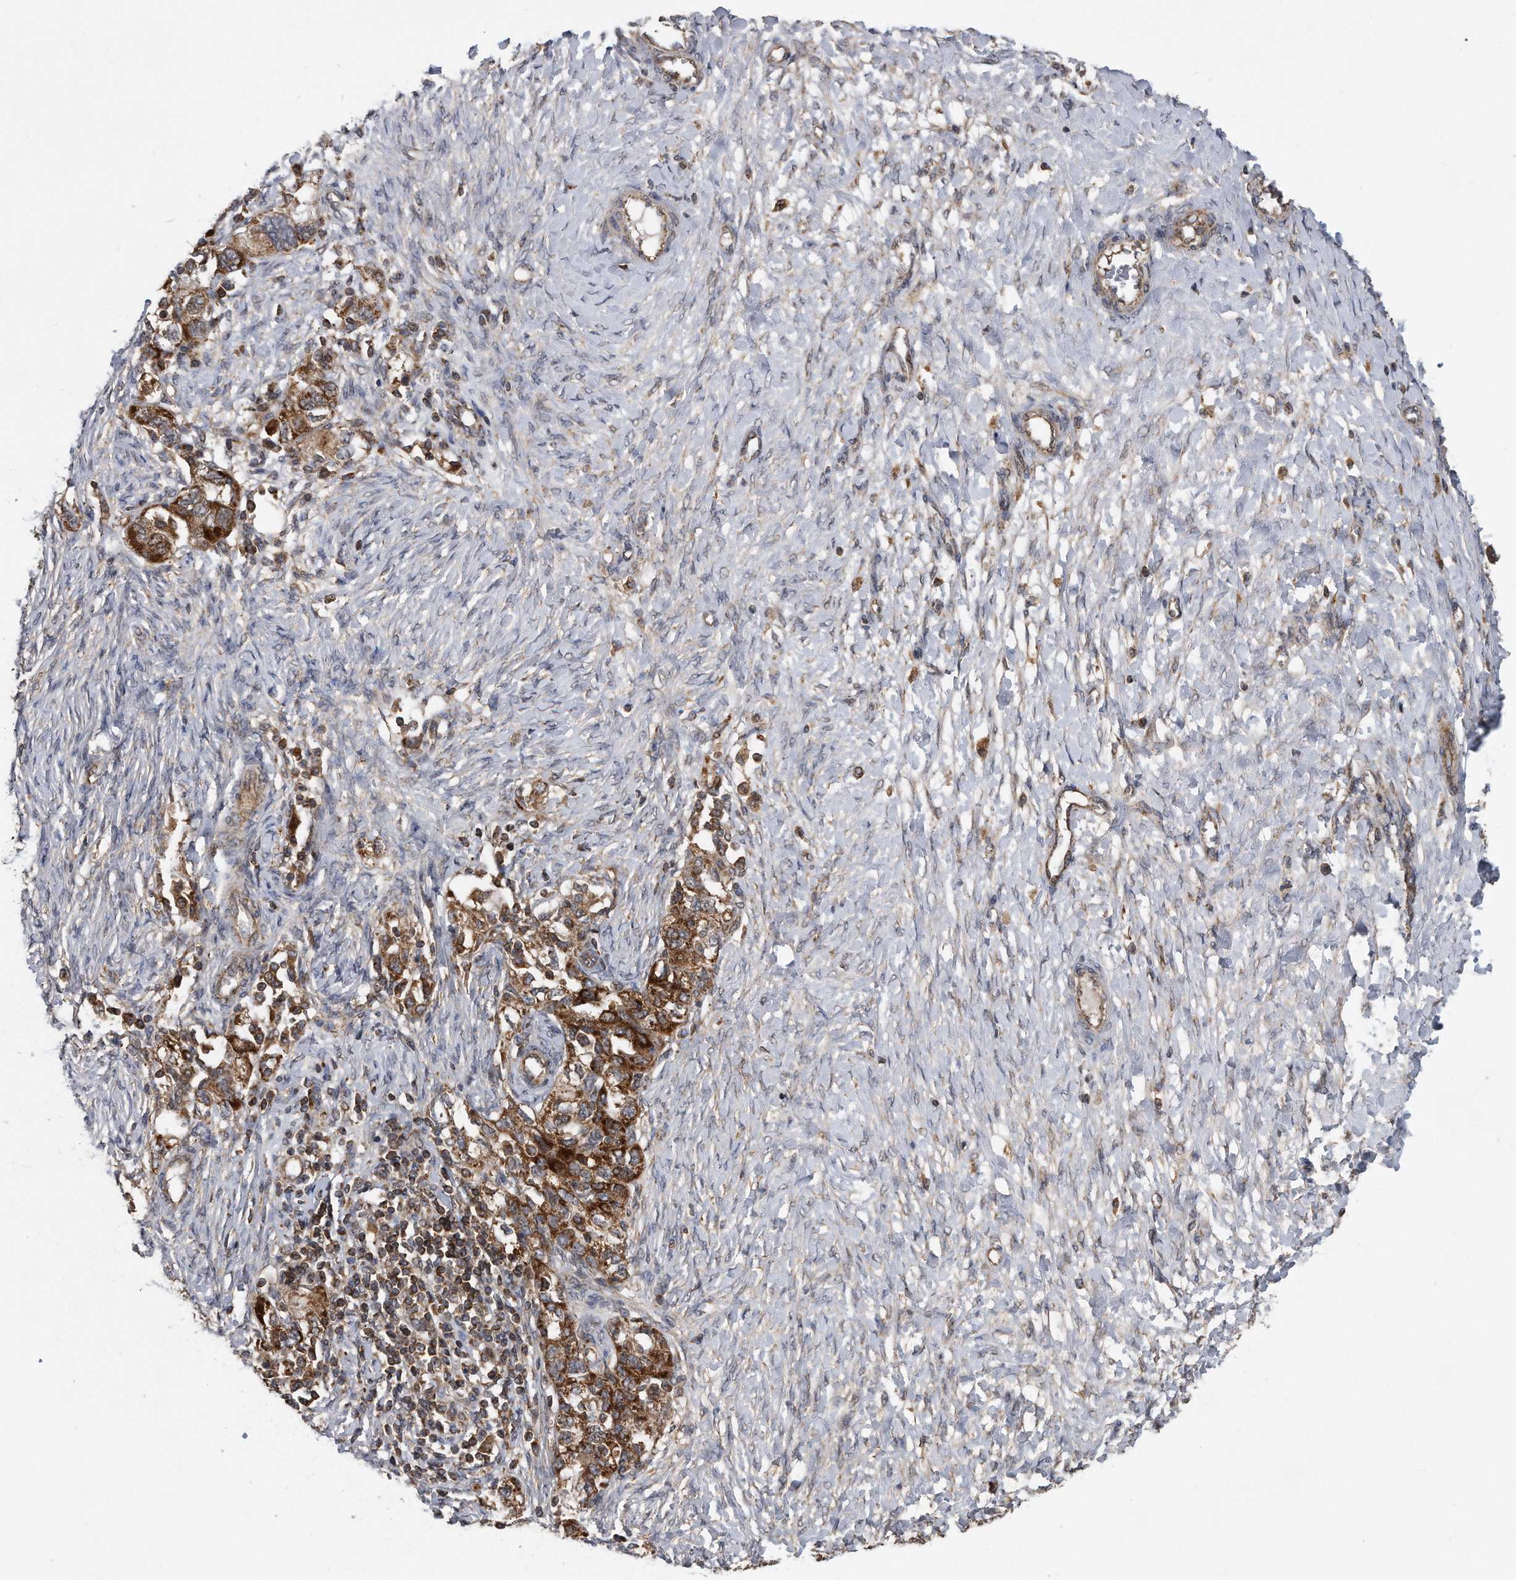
{"staining": {"intensity": "strong", "quantity": ">75%", "location": "cytoplasmic/membranous"}, "tissue": "ovarian cancer", "cell_type": "Tumor cells", "image_type": "cancer", "snomed": [{"axis": "morphology", "description": "Carcinoma, NOS"}, {"axis": "morphology", "description": "Cystadenocarcinoma, serous, NOS"}, {"axis": "topography", "description": "Ovary"}], "caption": "Immunohistochemistry (DAB (3,3'-diaminobenzidine)) staining of serous cystadenocarcinoma (ovarian) reveals strong cytoplasmic/membranous protein staining in about >75% of tumor cells. The protein is stained brown, and the nuclei are stained in blue (DAB (3,3'-diaminobenzidine) IHC with brightfield microscopy, high magnification).", "gene": "ALPK2", "patient": {"sex": "female", "age": 69}}